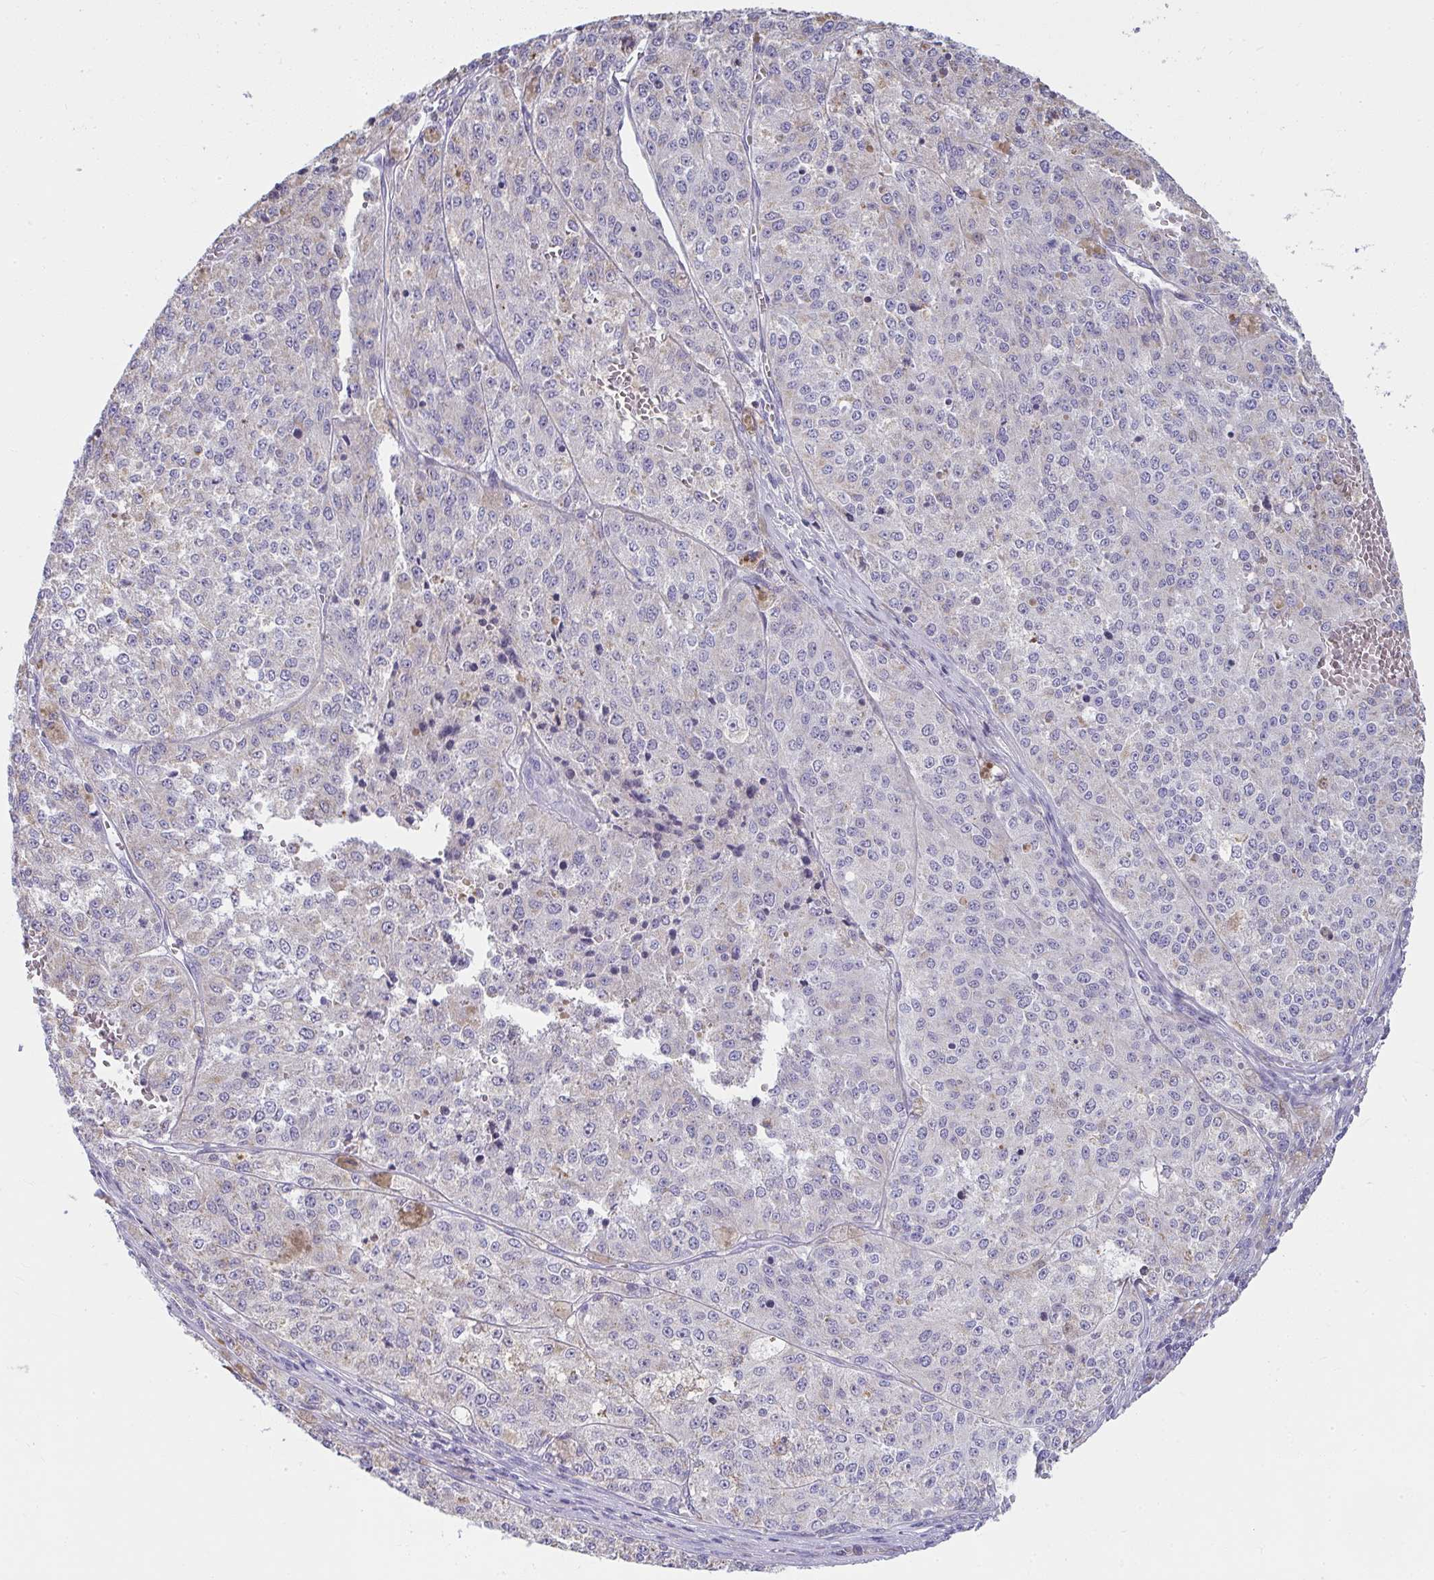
{"staining": {"intensity": "negative", "quantity": "none", "location": "none"}, "tissue": "melanoma", "cell_type": "Tumor cells", "image_type": "cancer", "snomed": [{"axis": "morphology", "description": "Malignant melanoma, Metastatic site"}, {"axis": "topography", "description": "Lymph node"}], "caption": "High magnification brightfield microscopy of melanoma stained with DAB (brown) and counterstained with hematoxylin (blue): tumor cells show no significant positivity.", "gene": "SLC6A1", "patient": {"sex": "female", "age": 64}}